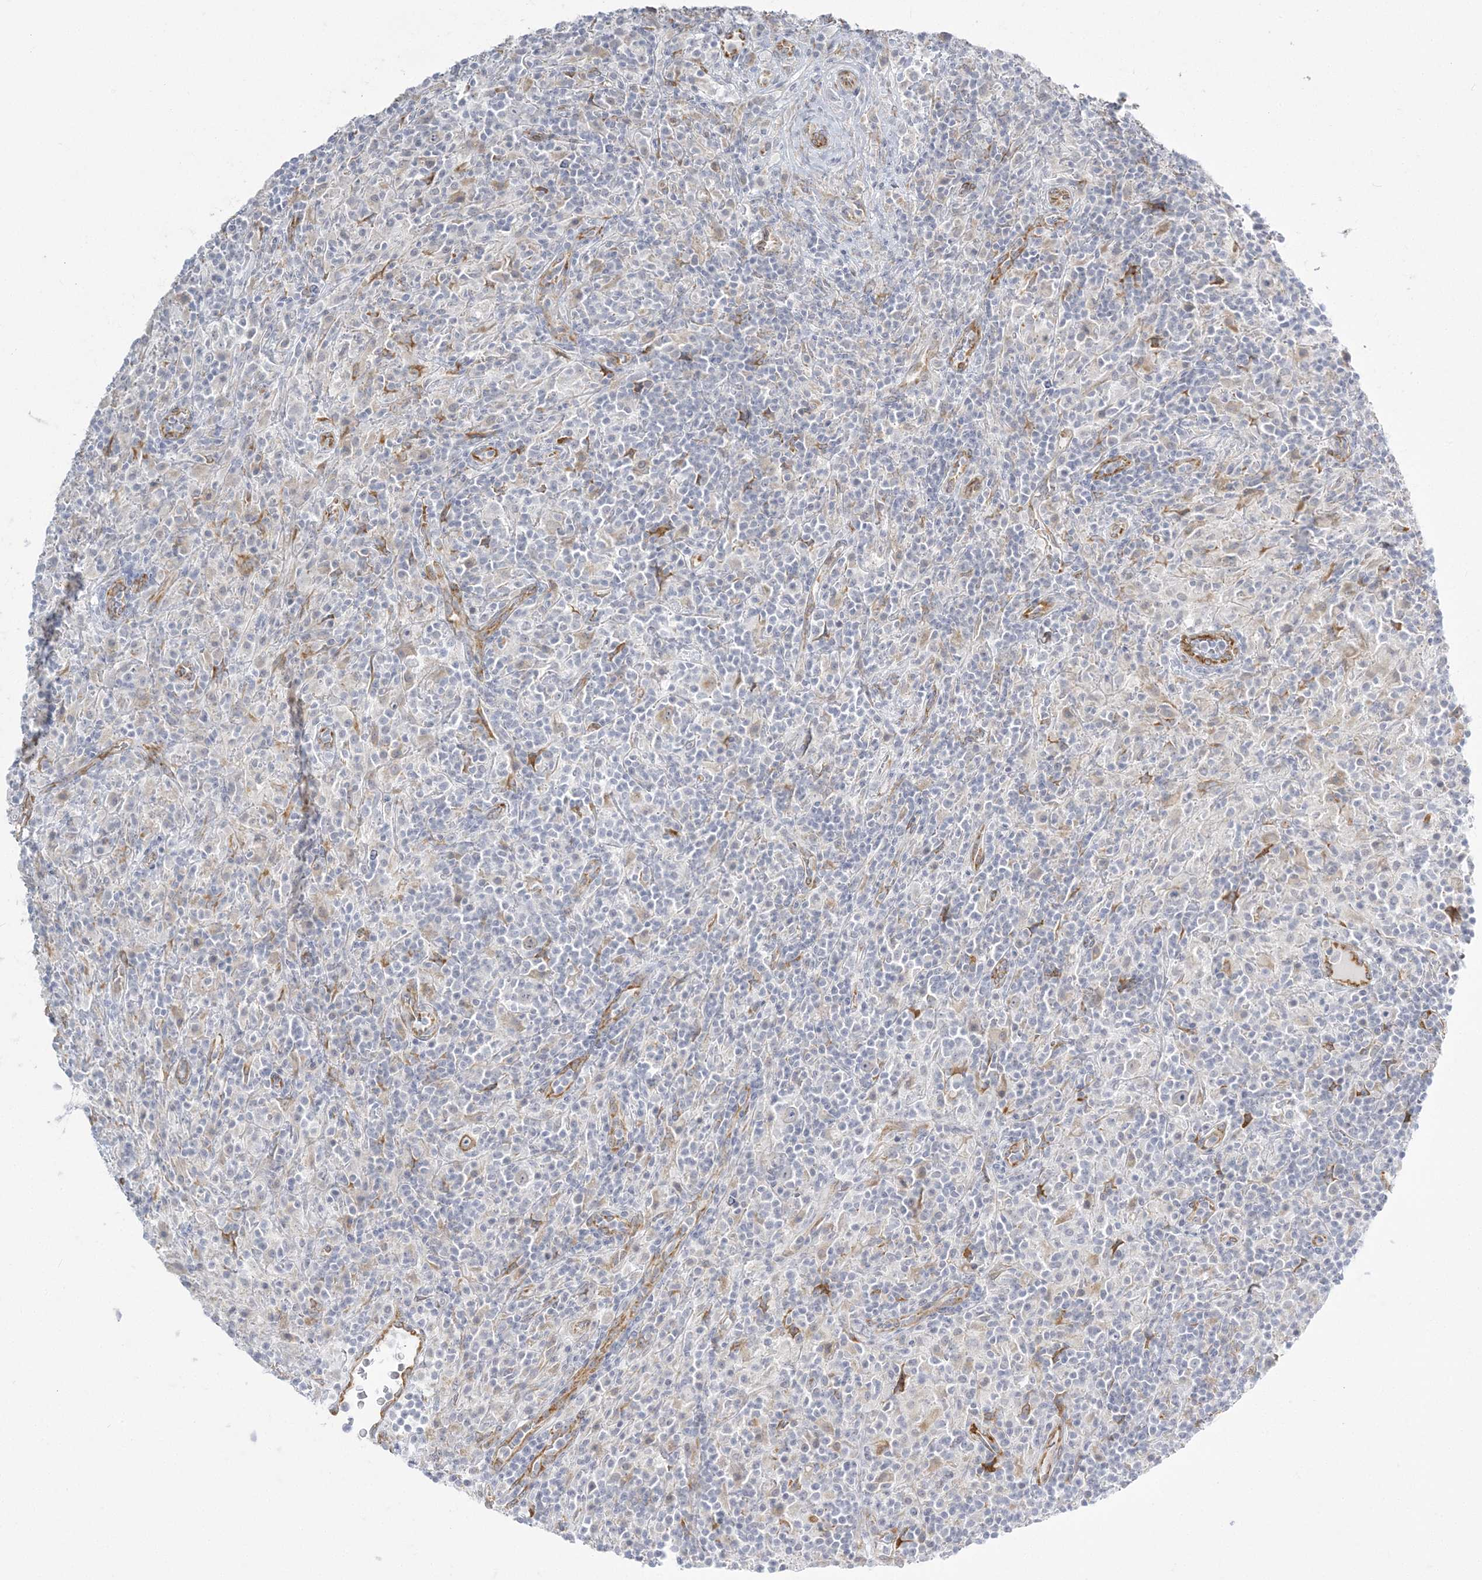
{"staining": {"intensity": "negative", "quantity": "none", "location": "none"}, "tissue": "lymphoma", "cell_type": "Tumor cells", "image_type": "cancer", "snomed": [{"axis": "morphology", "description": "Hodgkin's disease, NOS"}, {"axis": "topography", "description": "Lymph node"}], "caption": "Tumor cells show no significant staining in Hodgkin's disease.", "gene": "ZC3H6", "patient": {"sex": "male", "age": 70}}